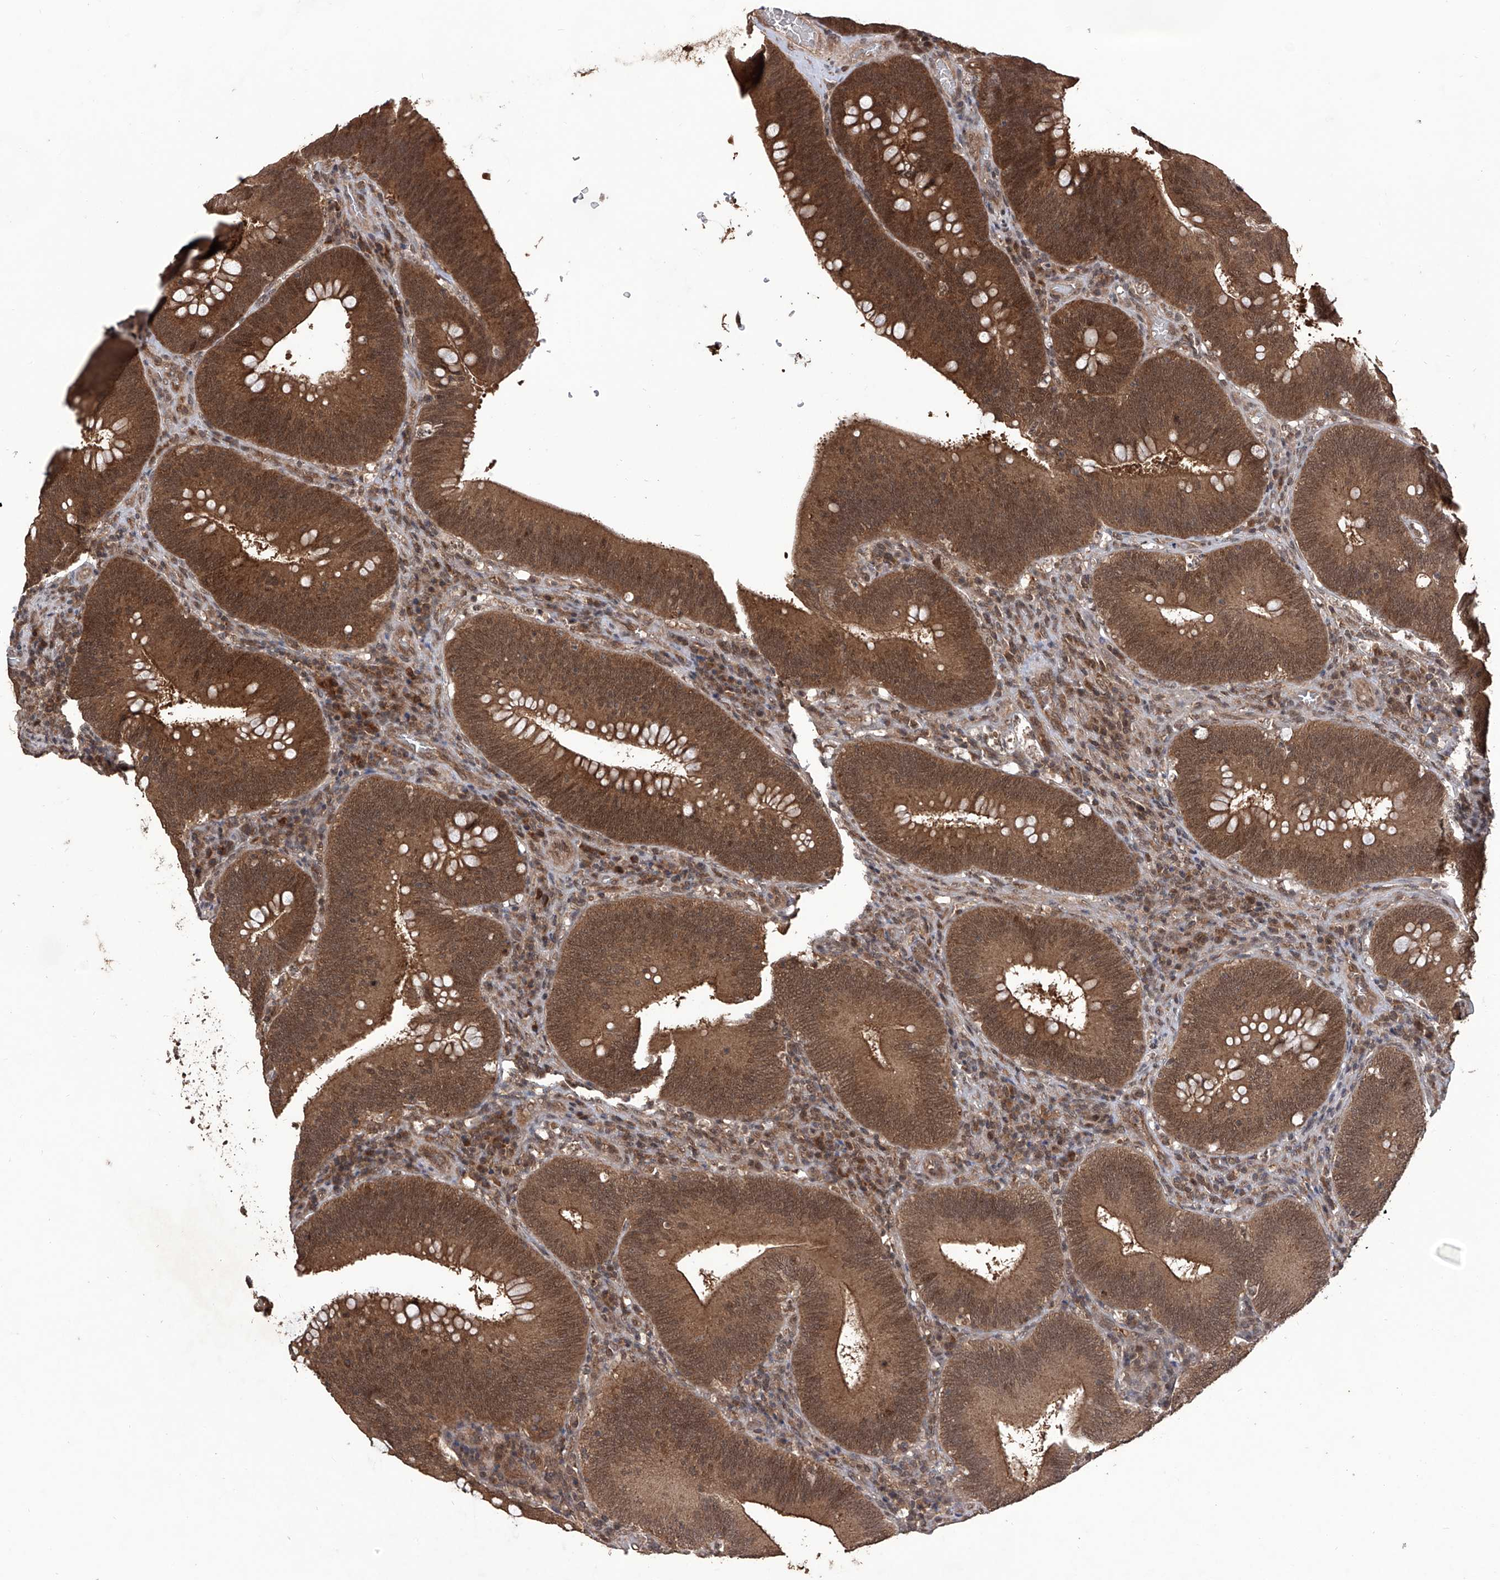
{"staining": {"intensity": "strong", "quantity": ">75%", "location": "cytoplasmic/membranous,nuclear"}, "tissue": "colorectal cancer", "cell_type": "Tumor cells", "image_type": "cancer", "snomed": [{"axis": "morphology", "description": "Normal tissue, NOS"}, {"axis": "topography", "description": "Colon"}], "caption": "An immunohistochemistry micrograph of tumor tissue is shown. Protein staining in brown shows strong cytoplasmic/membranous and nuclear positivity in colorectal cancer within tumor cells.", "gene": "LYSMD4", "patient": {"sex": "female", "age": 82}}